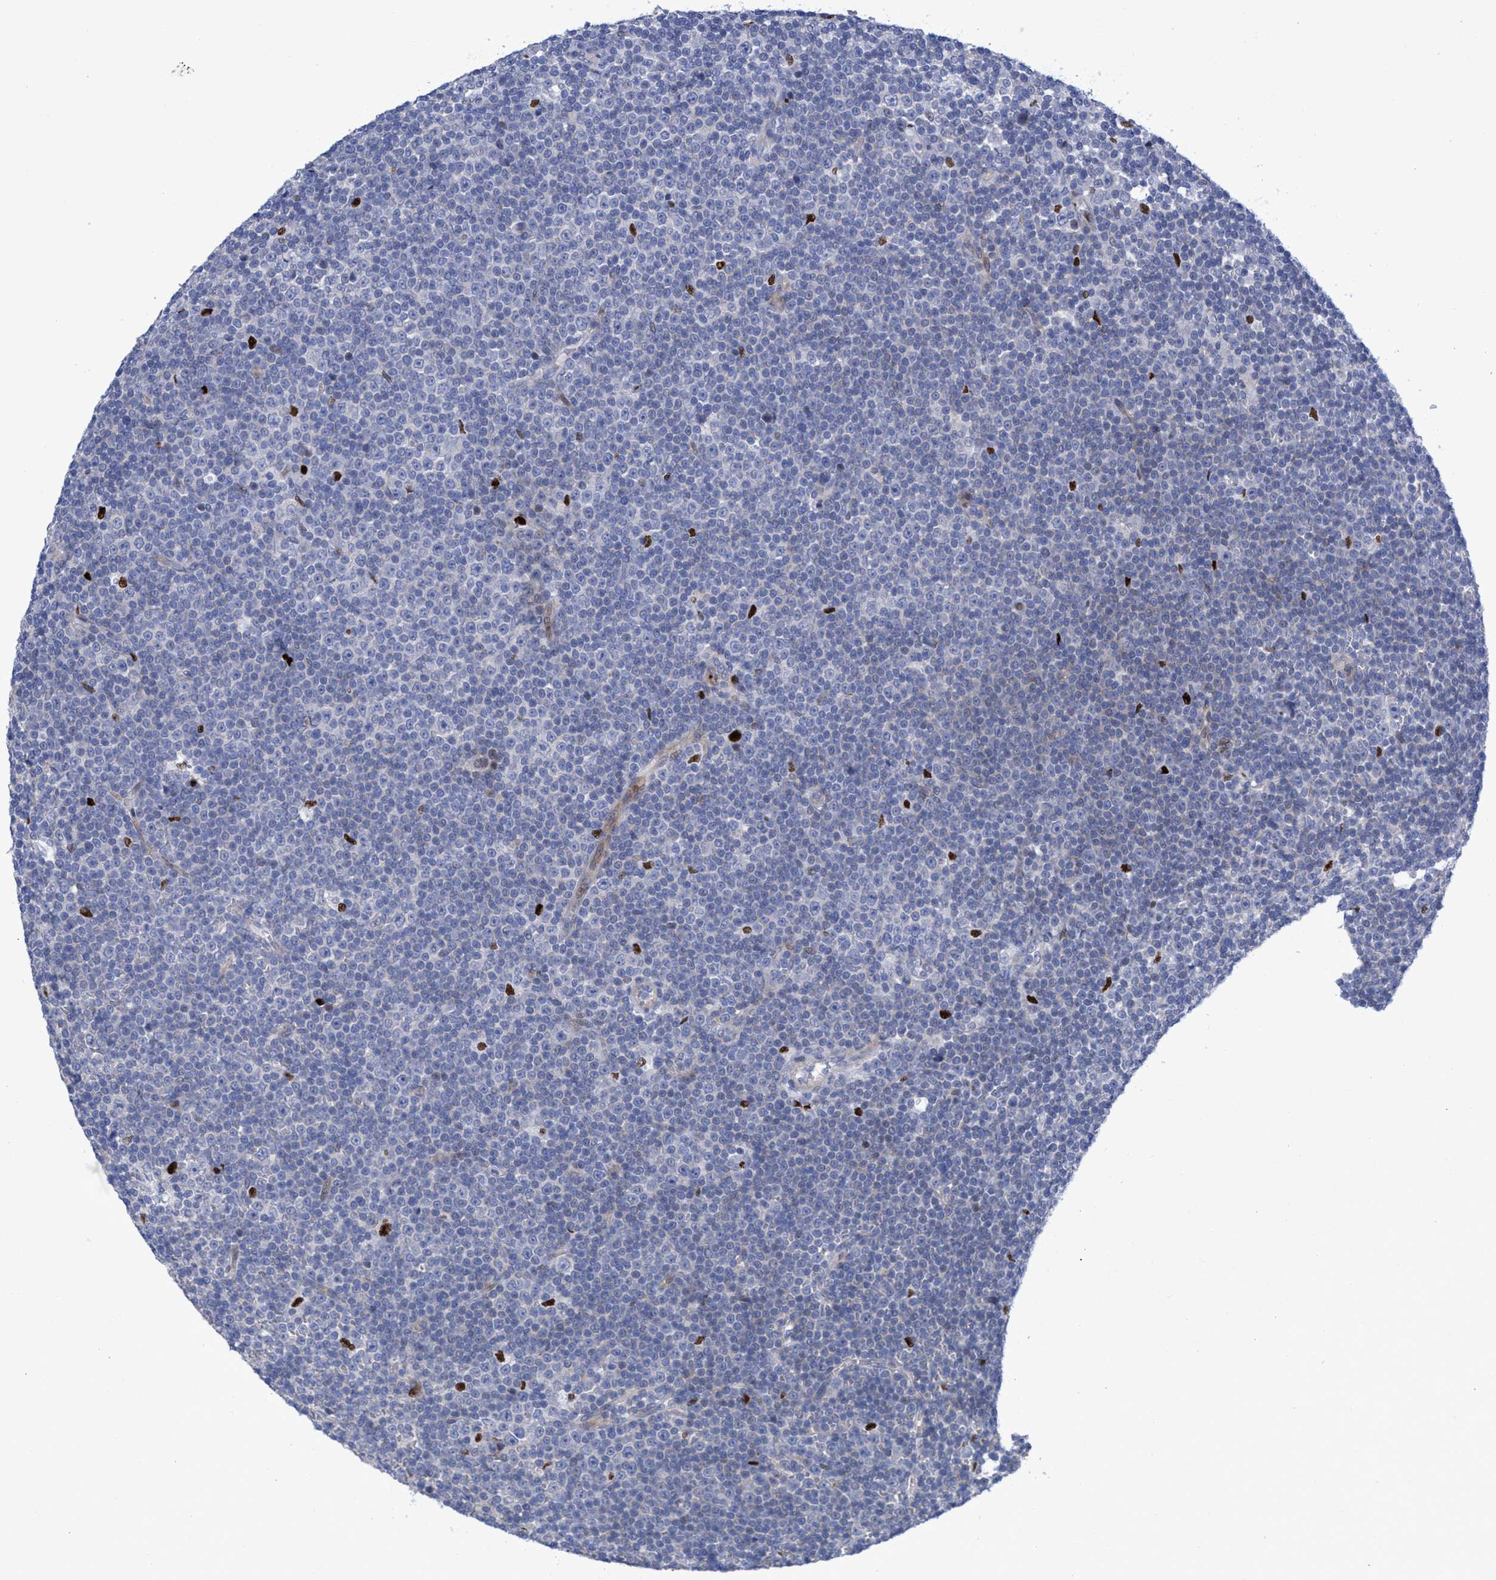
{"staining": {"intensity": "negative", "quantity": "none", "location": "none"}, "tissue": "lymphoma", "cell_type": "Tumor cells", "image_type": "cancer", "snomed": [{"axis": "morphology", "description": "Malignant lymphoma, non-Hodgkin's type, Low grade"}, {"axis": "topography", "description": "Lymph node"}], "caption": "The image shows no significant staining in tumor cells of malignant lymphoma, non-Hodgkin's type (low-grade).", "gene": "R3HCC1", "patient": {"sex": "female", "age": 67}}